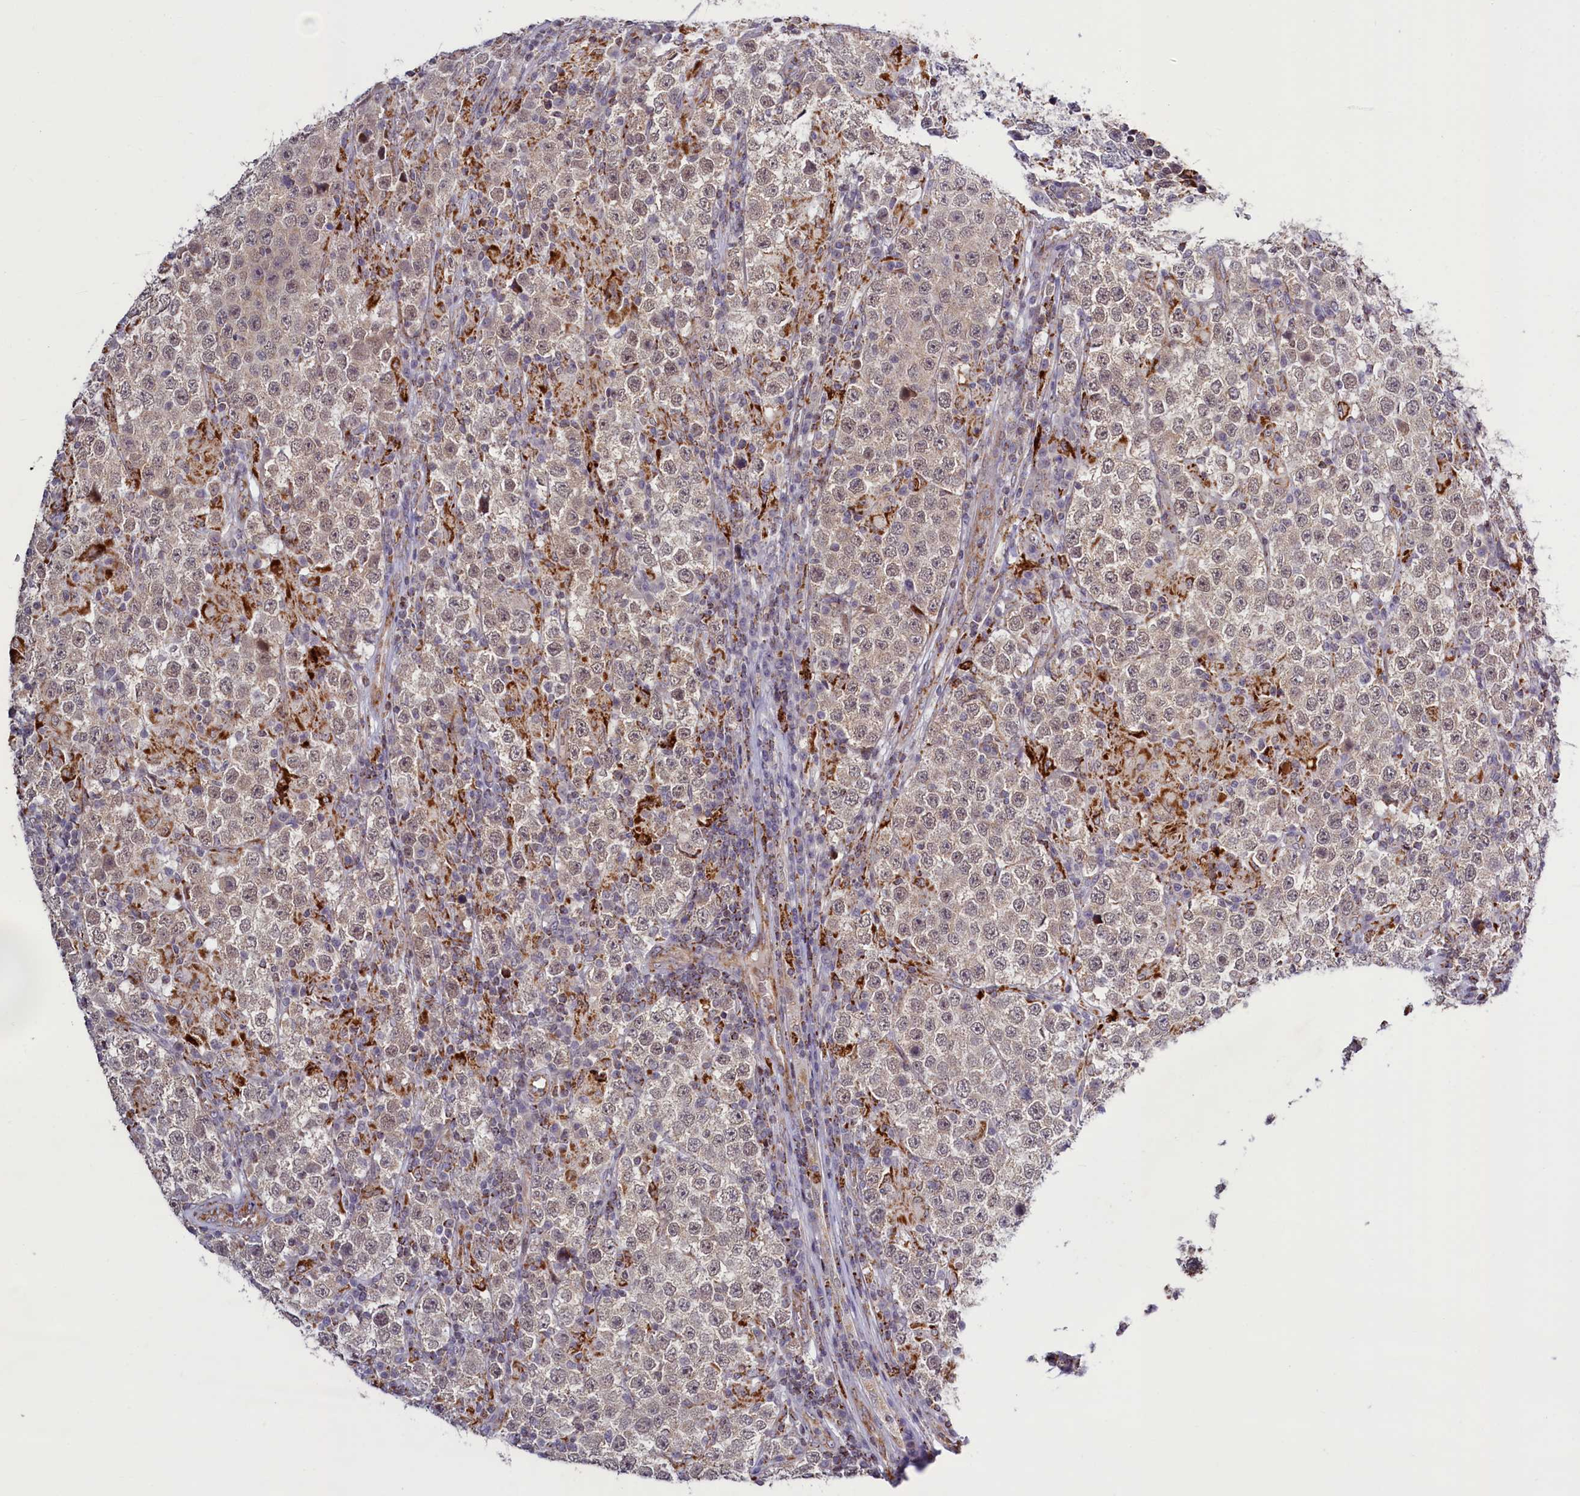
{"staining": {"intensity": "weak", "quantity": ">75%", "location": "cytoplasmic/membranous,nuclear"}, "tissue": "testis cancer", "cell_type": "Tumor cells", "image_type": "cancer", "snomed": [{"axis": "morphology", "description": "Normal tissue, NOS"}, {"axis": "morphology", "description": "Urothelial carcinoma, High grade"}, {"axis": "morphology", "description": "Seminoma, NOS"}, {"axis": "morphology", "description": "Carcinoma, Embryonal, NOS"}, {"axis": "topography", "description": "Urinary bladder"}, {"axis": "topography", "description": "Testis"}], "caption": "Protein positivity by immunohistochemistry shows weak cytoplasmic/membranous and nuclear expression in approximately >75% of tumor cells in high-grade urothelial carcinoma (testis).", "gene": "DYNC2H1", "patient": {"sex": "male", "age": 41}}